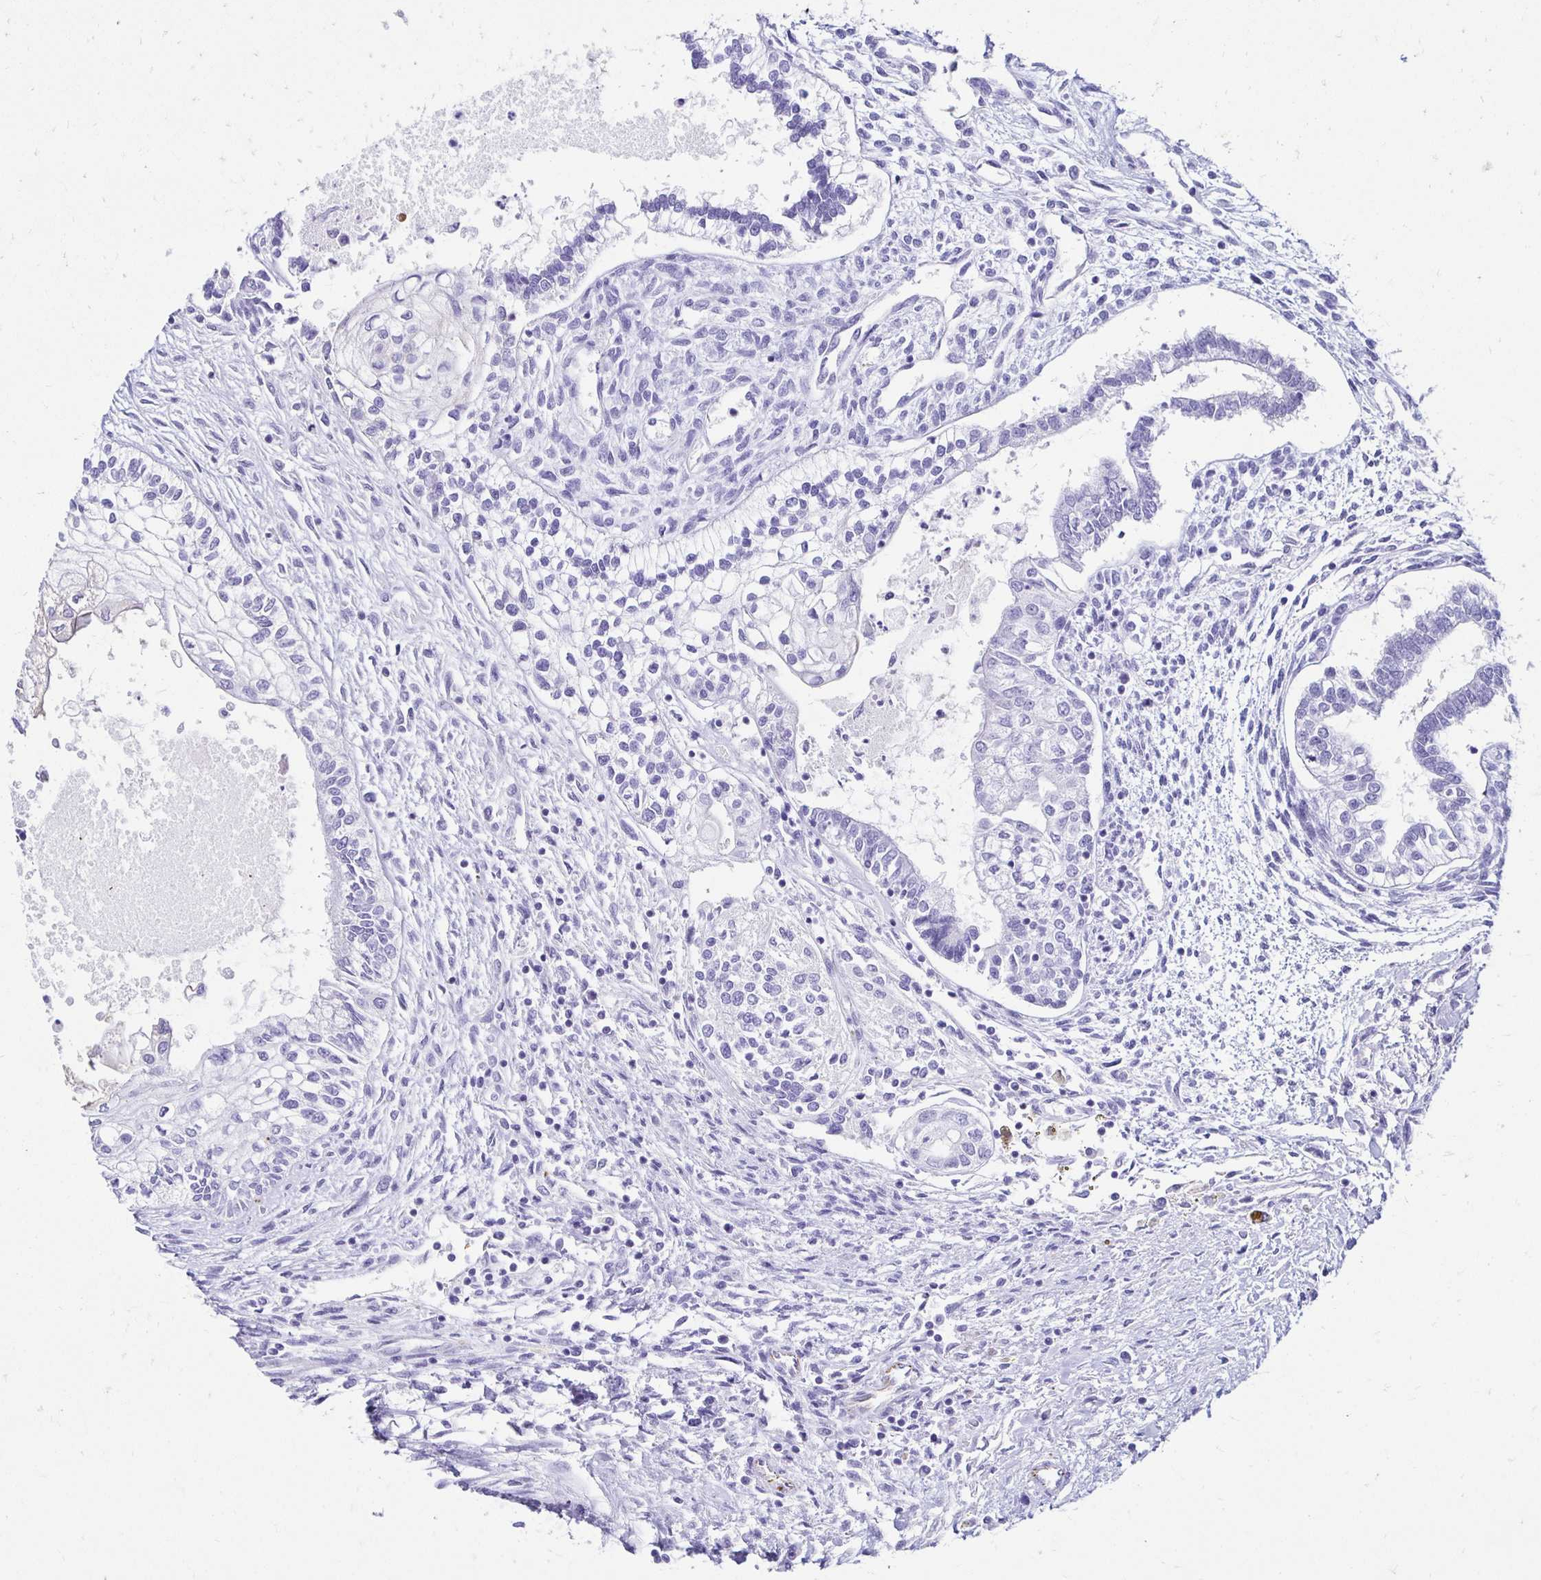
{"staining": {"intensity": "negative", "quantity": "none", "location": "none"}, "tissue": "testis cancer", "cell_type": "Tumor cells", "image_type": "cancer", "snomed": [{"axis": "morphology", "description": "Carcinoma, Embryonal, NOS"}, {"axis": "topography", "description": "Testis"}], "caption": "Immunohistochemical staining of human embryonal carcinoma (testis) displays no significant staining in tumor cells.", "gene": "TMEM54", "patient": {"sex": "male", "age": 37}}